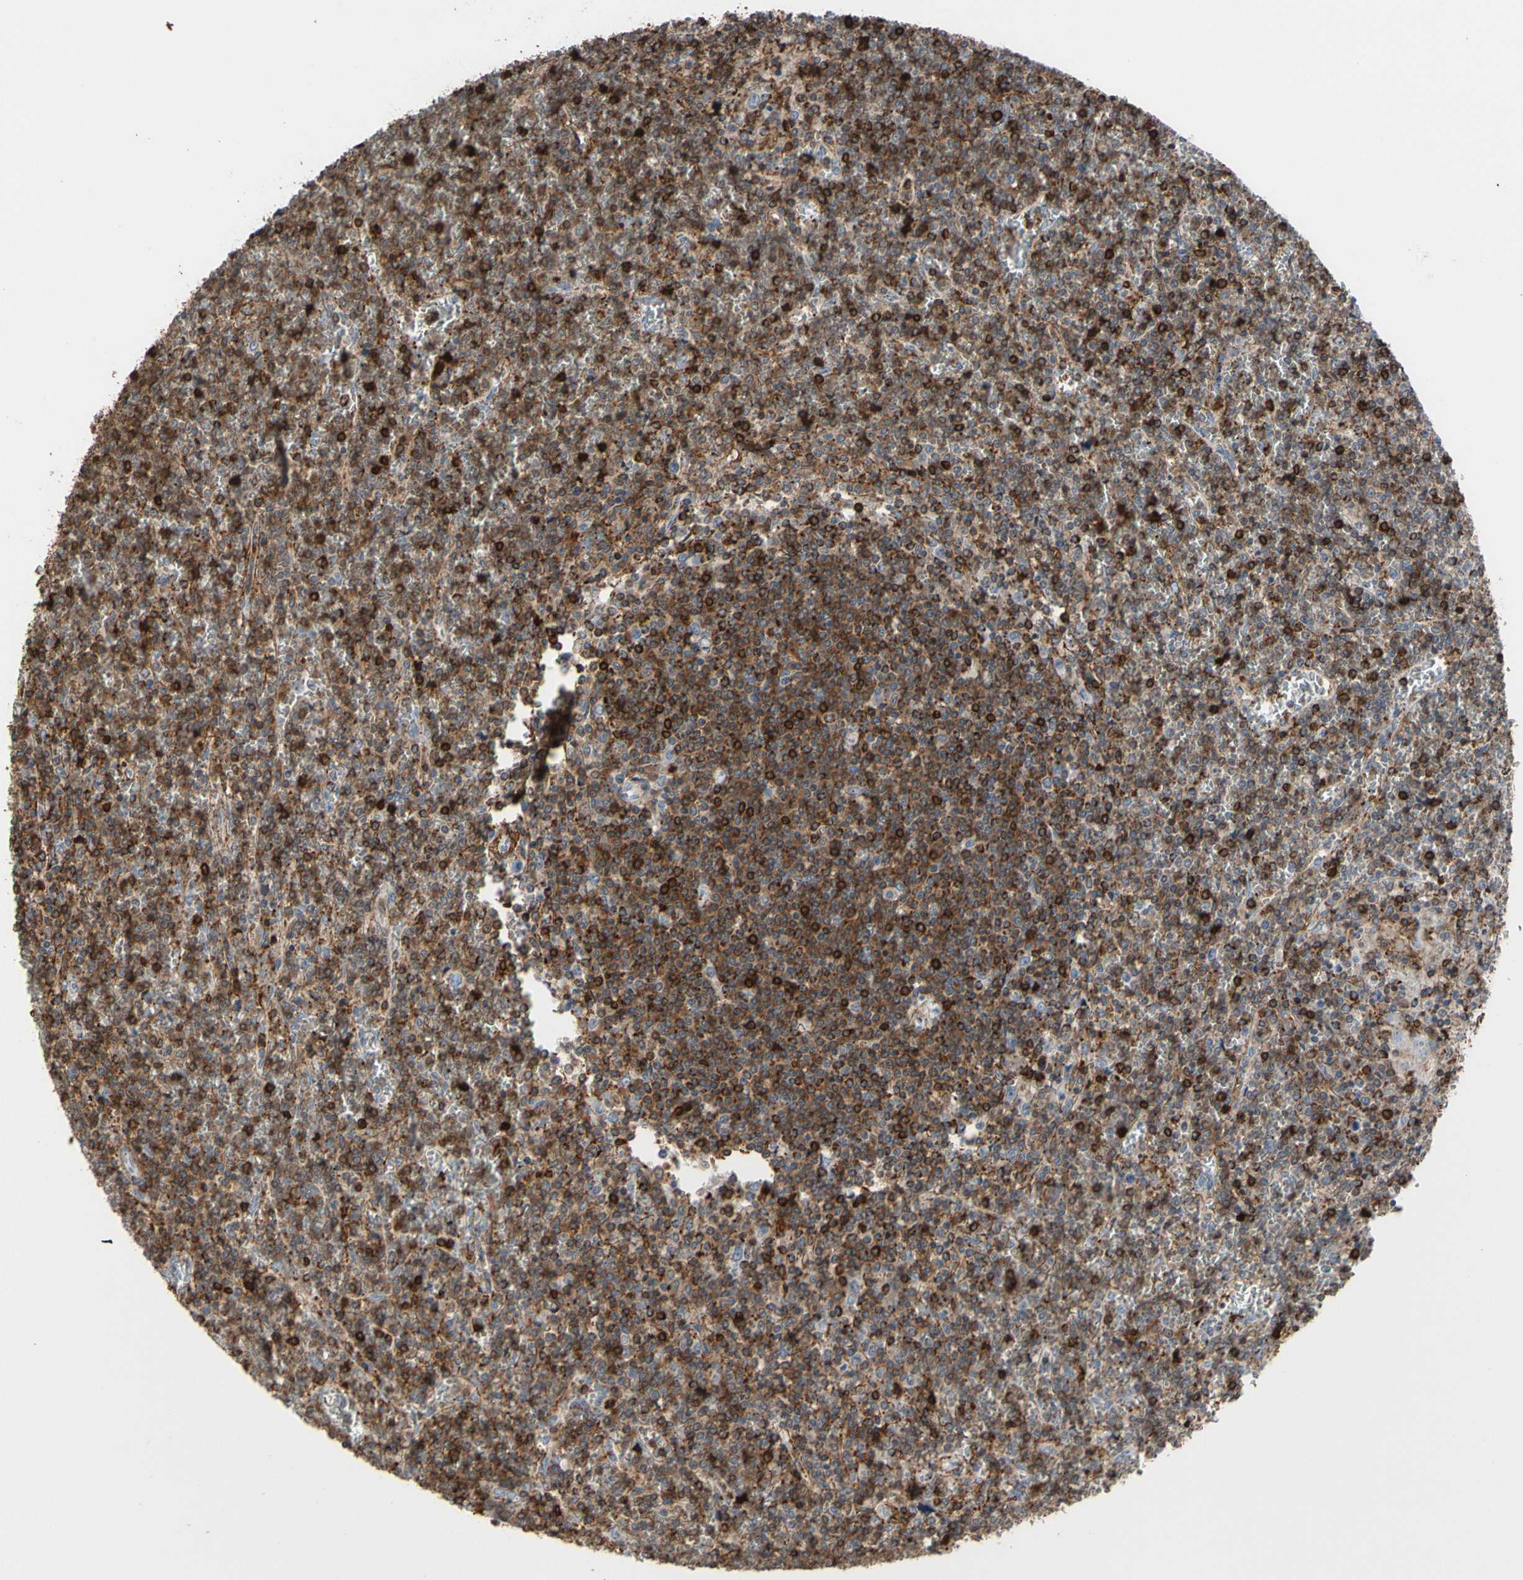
{"staining": {"intensity": "strong", "quantity": ">75%", "location": "cytoplasmic/membranous"}, "tissue": "lymphoma", "cell_type": "Tumor cells", "image_type": "cancer", "snomed": [{"axis": "morphology", "description": "Malignant lymphoma, non-Hodgkin's type, Low grade"}, {"axis": "topography", "description": "Spleen"}], "caption": "Low-grade malignant lymphoma, non-Hodgkin's type stained with DAB (3,3'-diaminobenzidine) immunohistochemistry (IHC) exhibits high levels of strong cytoplasmic/membranous expression in approximately >75% of tumor cells.", "gene": "ANXA6", "patient": {"sex": "female", "age": 19}}